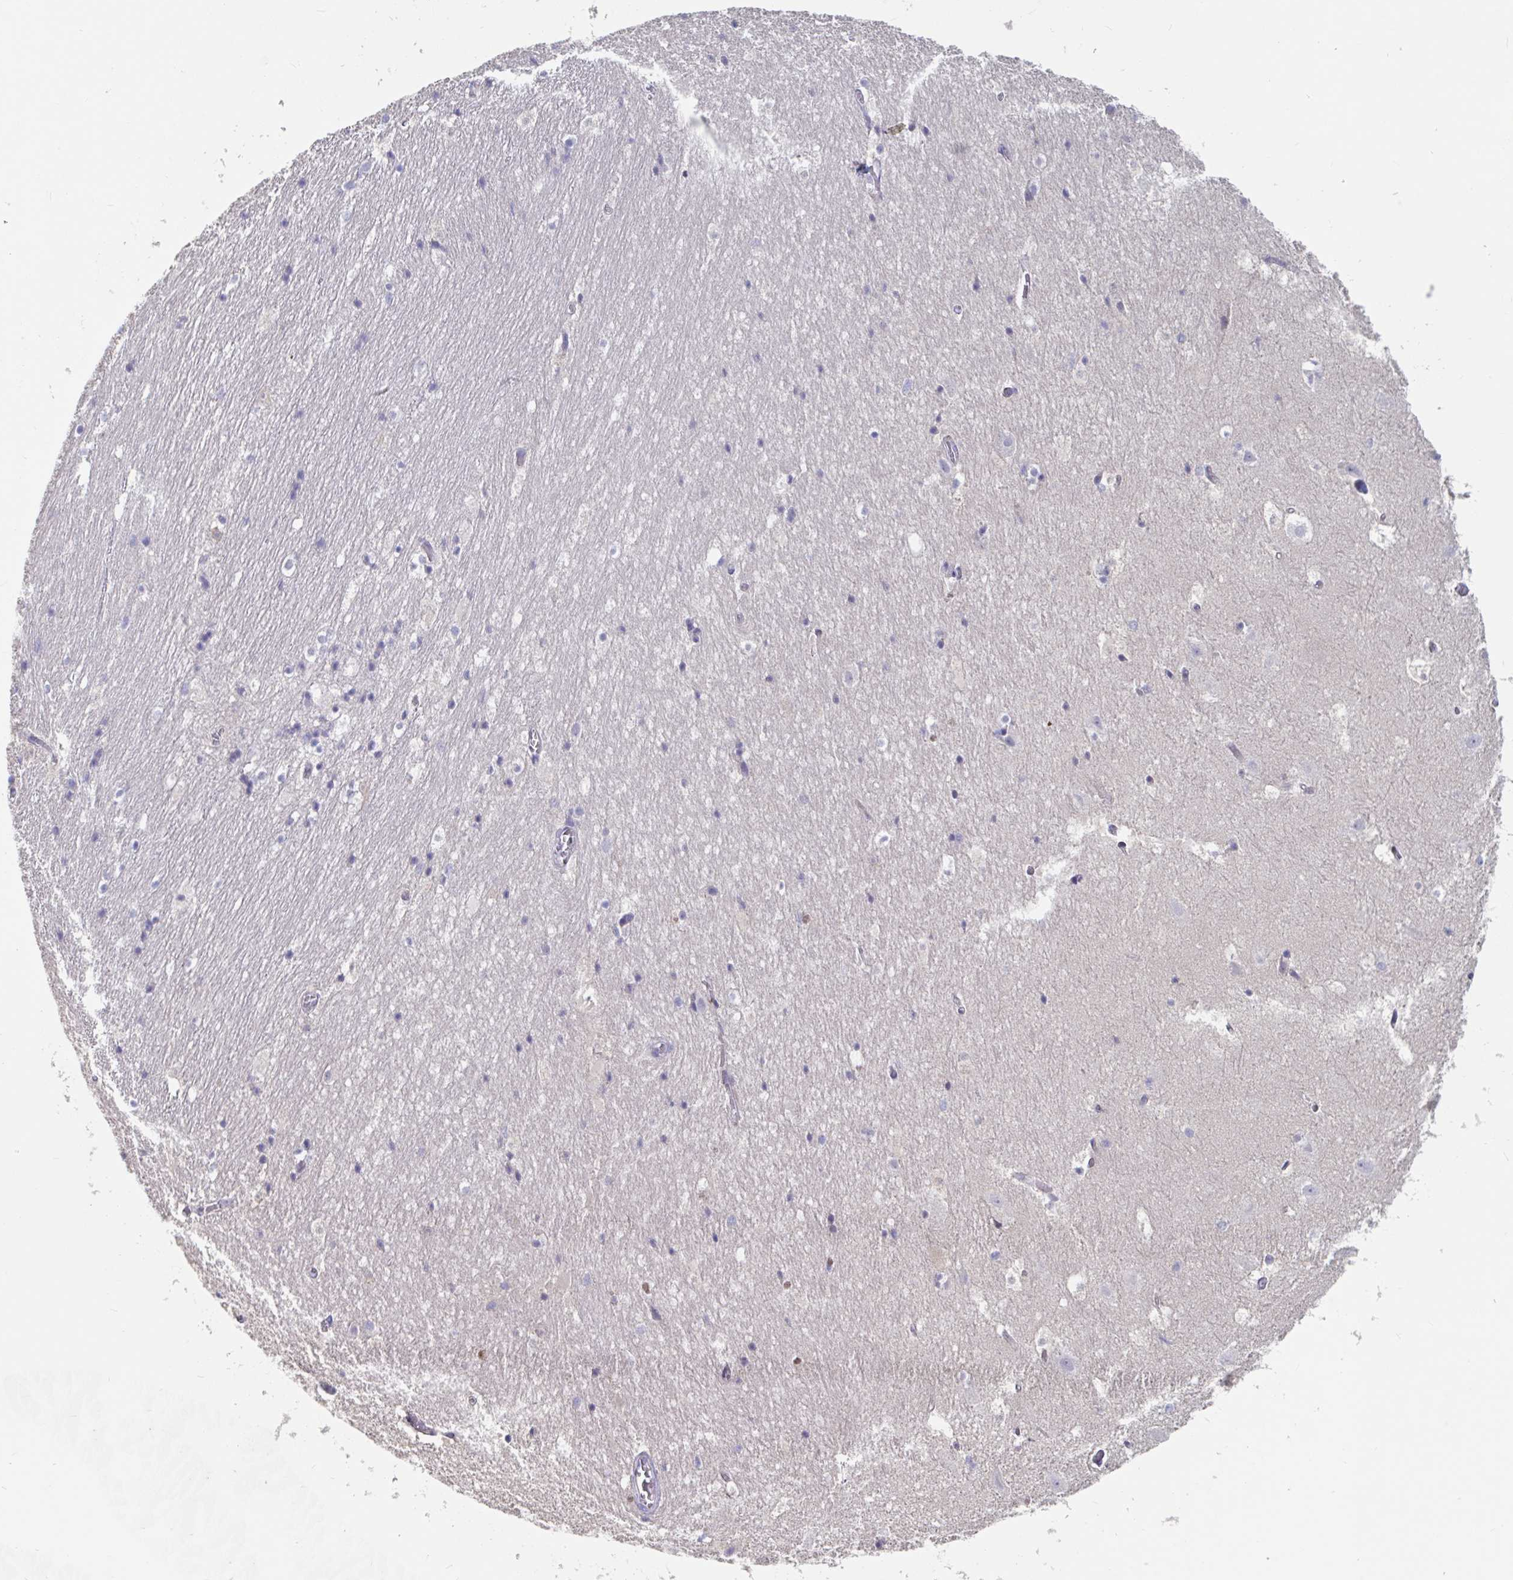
{"staining": {"intensity": "negative", "quantity": "none", "location": "none"}, "tissue": "hippocampus", "cell_type": "Glial cells", "image_type": "normal", "snomed": [{"axis": "morphology", "description": "Normal tissue, NOS"}, {"axis": "topography", "description": "Hippocampus"}], "caption": "The photomicrograph shows no significant positivity in glial cells of hippocampus. (Immunohistochemistry, brightfield microscopy, high magnification).", "gene": "UNKL", "patient": {"sex": "female", "age": 52}}